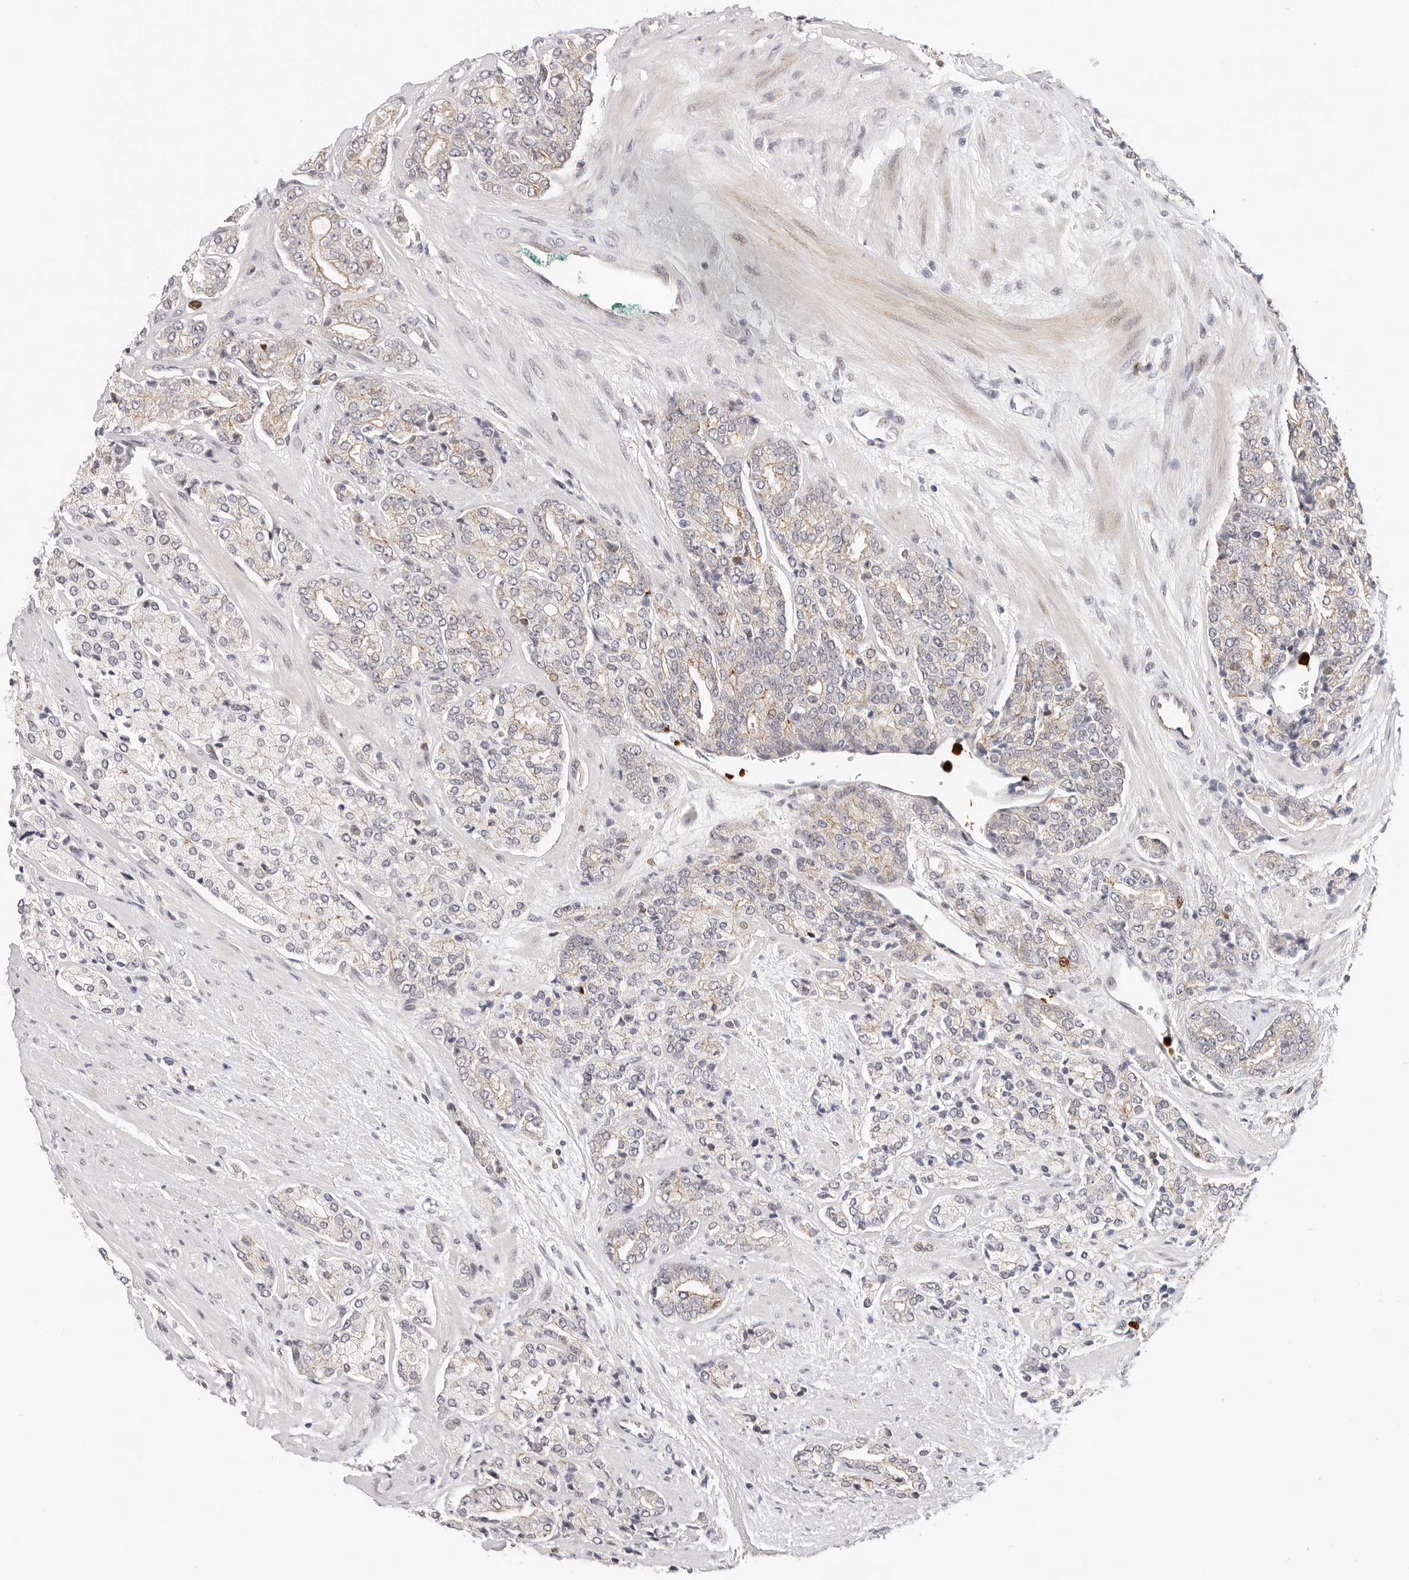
{"staining": {"intensity": "moderate", "quantity": "<25%", "location": "cytoplasmic/membranous"}, "tissue": "prostate cancer", "cell_type": "Tumor cells", "image_type": "cancer", "snomed": [{"axis": "morphology", "description": "Adenocarcinoma, High grade"}, {"axis": "topography", "description": "Prostate"}], "caption": "Moderate cytoplasmic/membranous expression for a protein is present in about <25% of tumor cells of prostate cancer (adenocarcinoma (high-grade)) using immunohistochemistry (IHC).", "gene": "AFDN", "patient": {"sex": "male", "age": 71}}